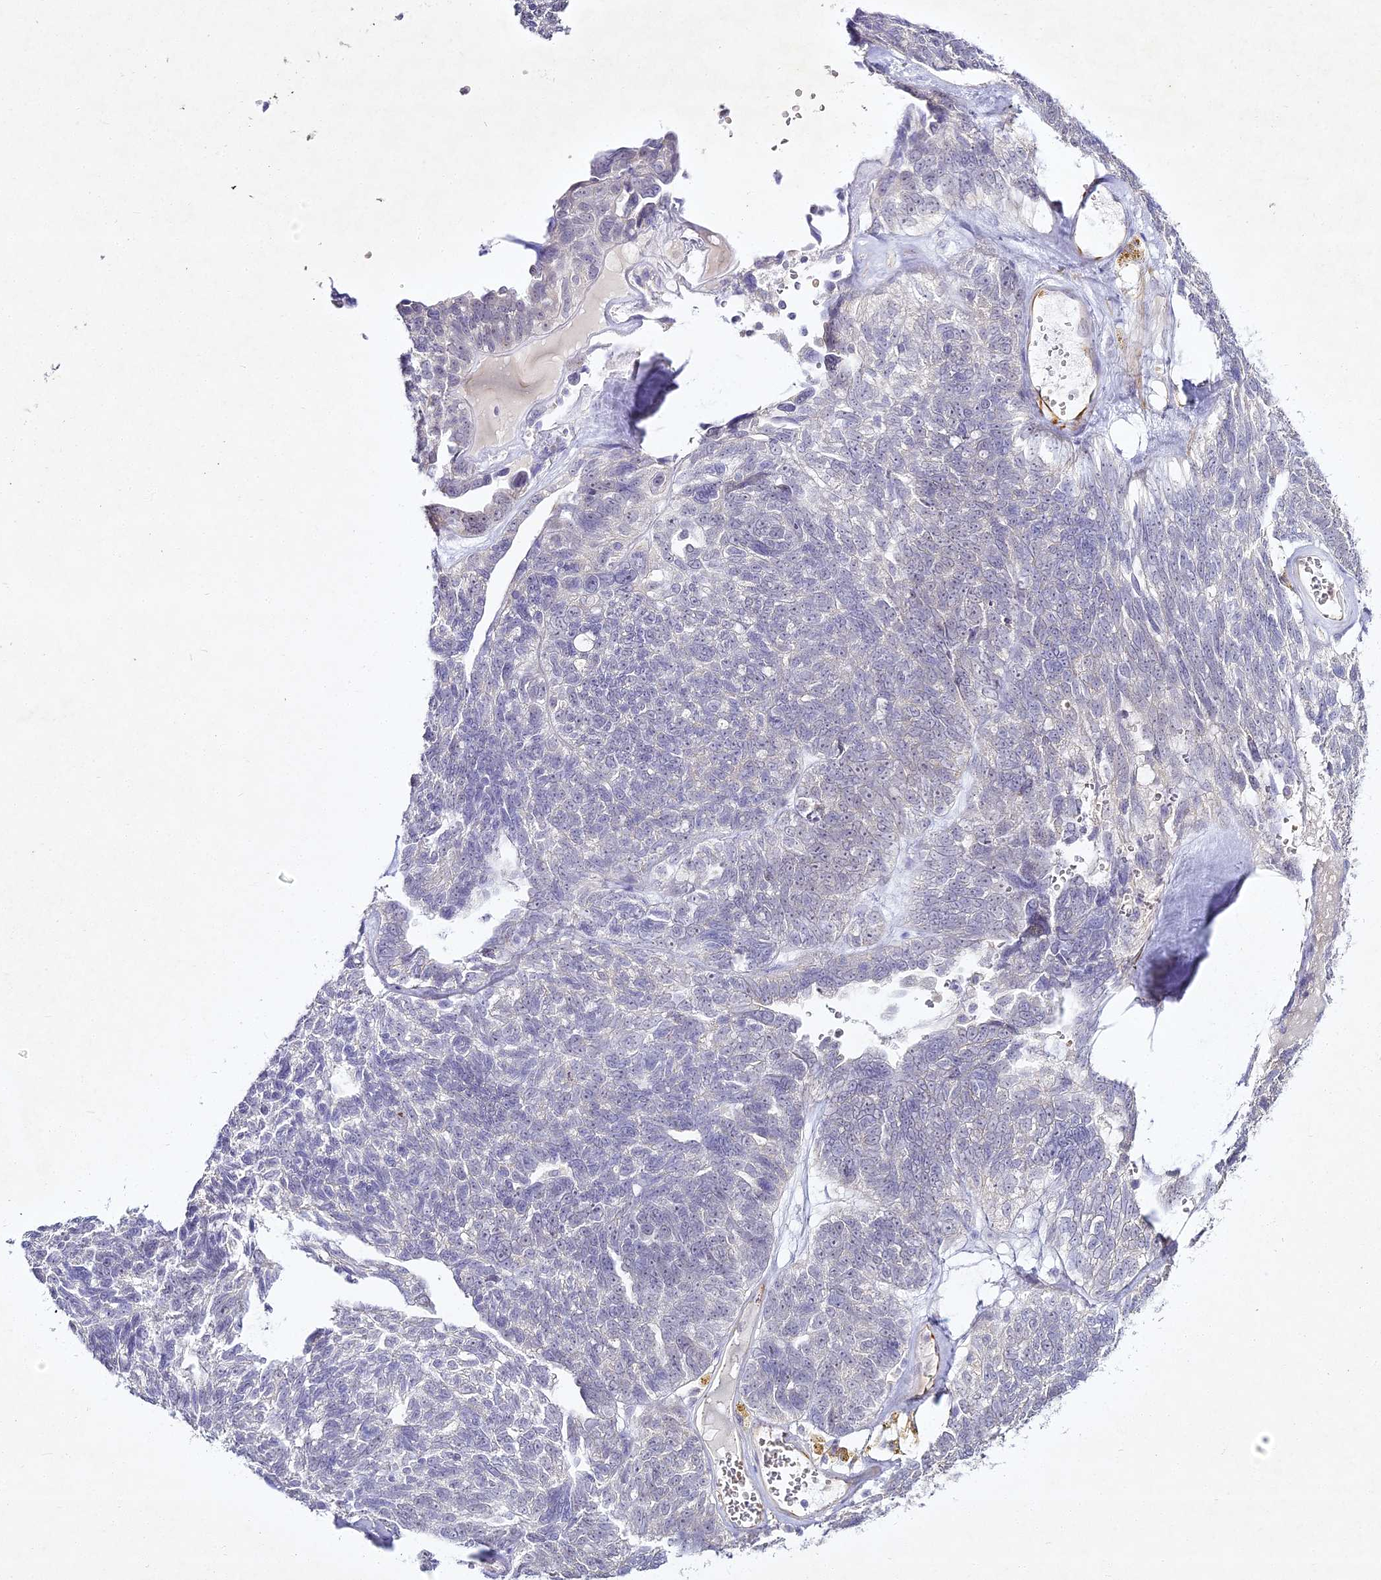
{"staining": {"intensity": "moderate", "quantity": "<25%", "location": "cytoplasmic/membranous"}, "tissue": "ovarian cancer", "cell_type": "Tumor cells", "image_type": "cancer", "snomed": [{"axis": "morphology", "description": "Cystadenocarcinoma, serous, NOS"}, {"axis": "topography", "description": "Ovary"}], "caption": "Immunohistochemistry (IHC) of human ovarian serous cystadenocarcinoma demonstrates low levels of moderate cytoplasmic/membranous expression in about <25% of tumor cells.", "gene": "ALPG", "patient": {"sex": "female", "age": 79}}